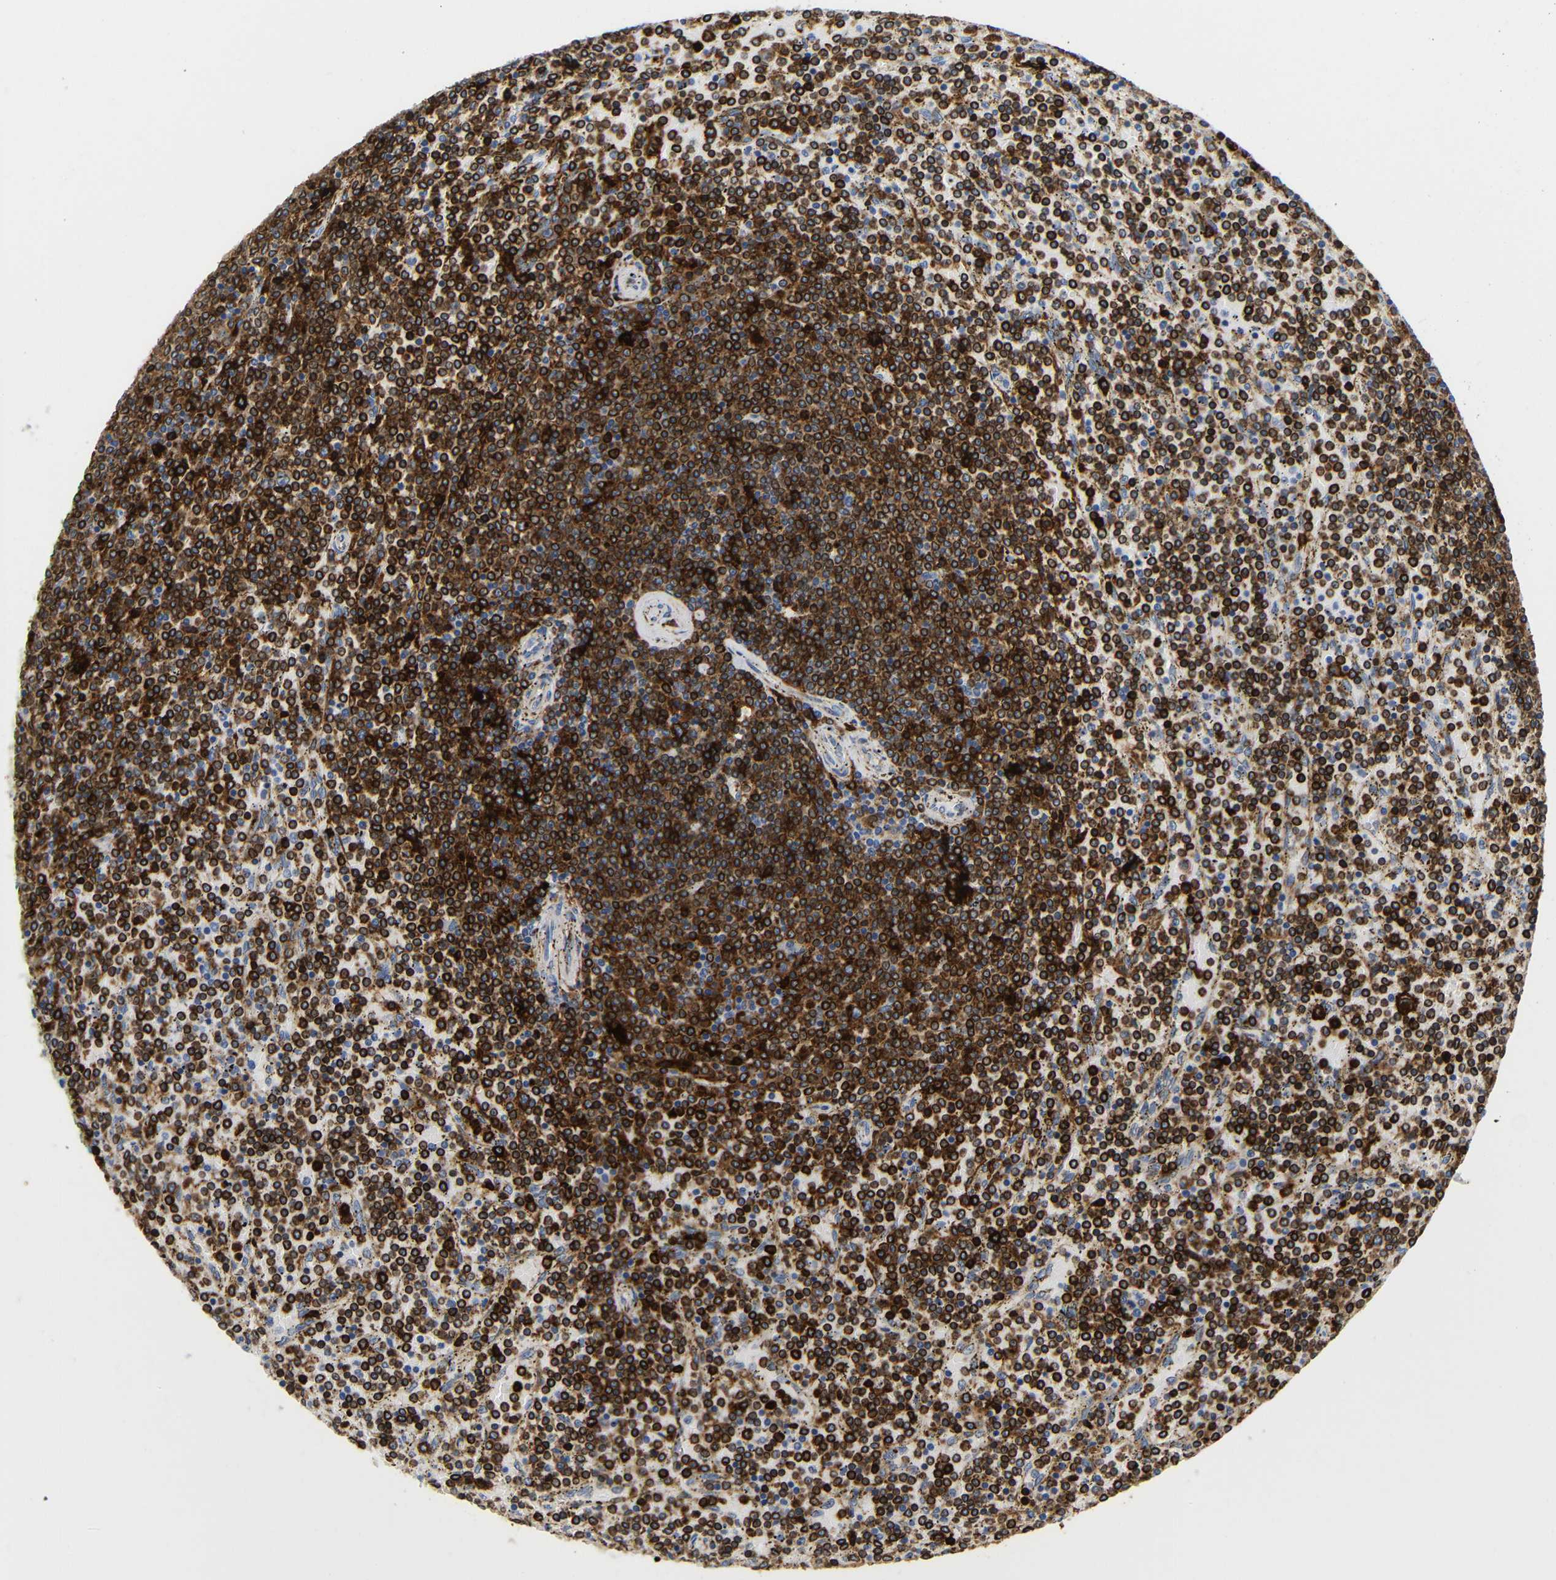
{"staining": {"intensity": "strong", "quantity": ">75%", "location": "cytoplasmic/membranous"}, "tissue": "lymphoma", "cell_type": "Tumor cells", "image_type": "cancer", "snomed": [{"axis": "morphology", "description": "Malignant lymphoma, non-Hodgkin's type, Low grade"}, {"axis": "topography", "description": "Spleen"}], "caption": "Immunohistochemical staining of human malignant lymphoma, non-Hodgkin's type (low-grade) shows strong cytoplasmic/membranous protein positivity in approximately >75% of tumor cells. (Brightfield microscopy of DAB IHC at high magnification).", "gene": "HLA-DQB1", "patient": {"sex": "female", "age": 77}}